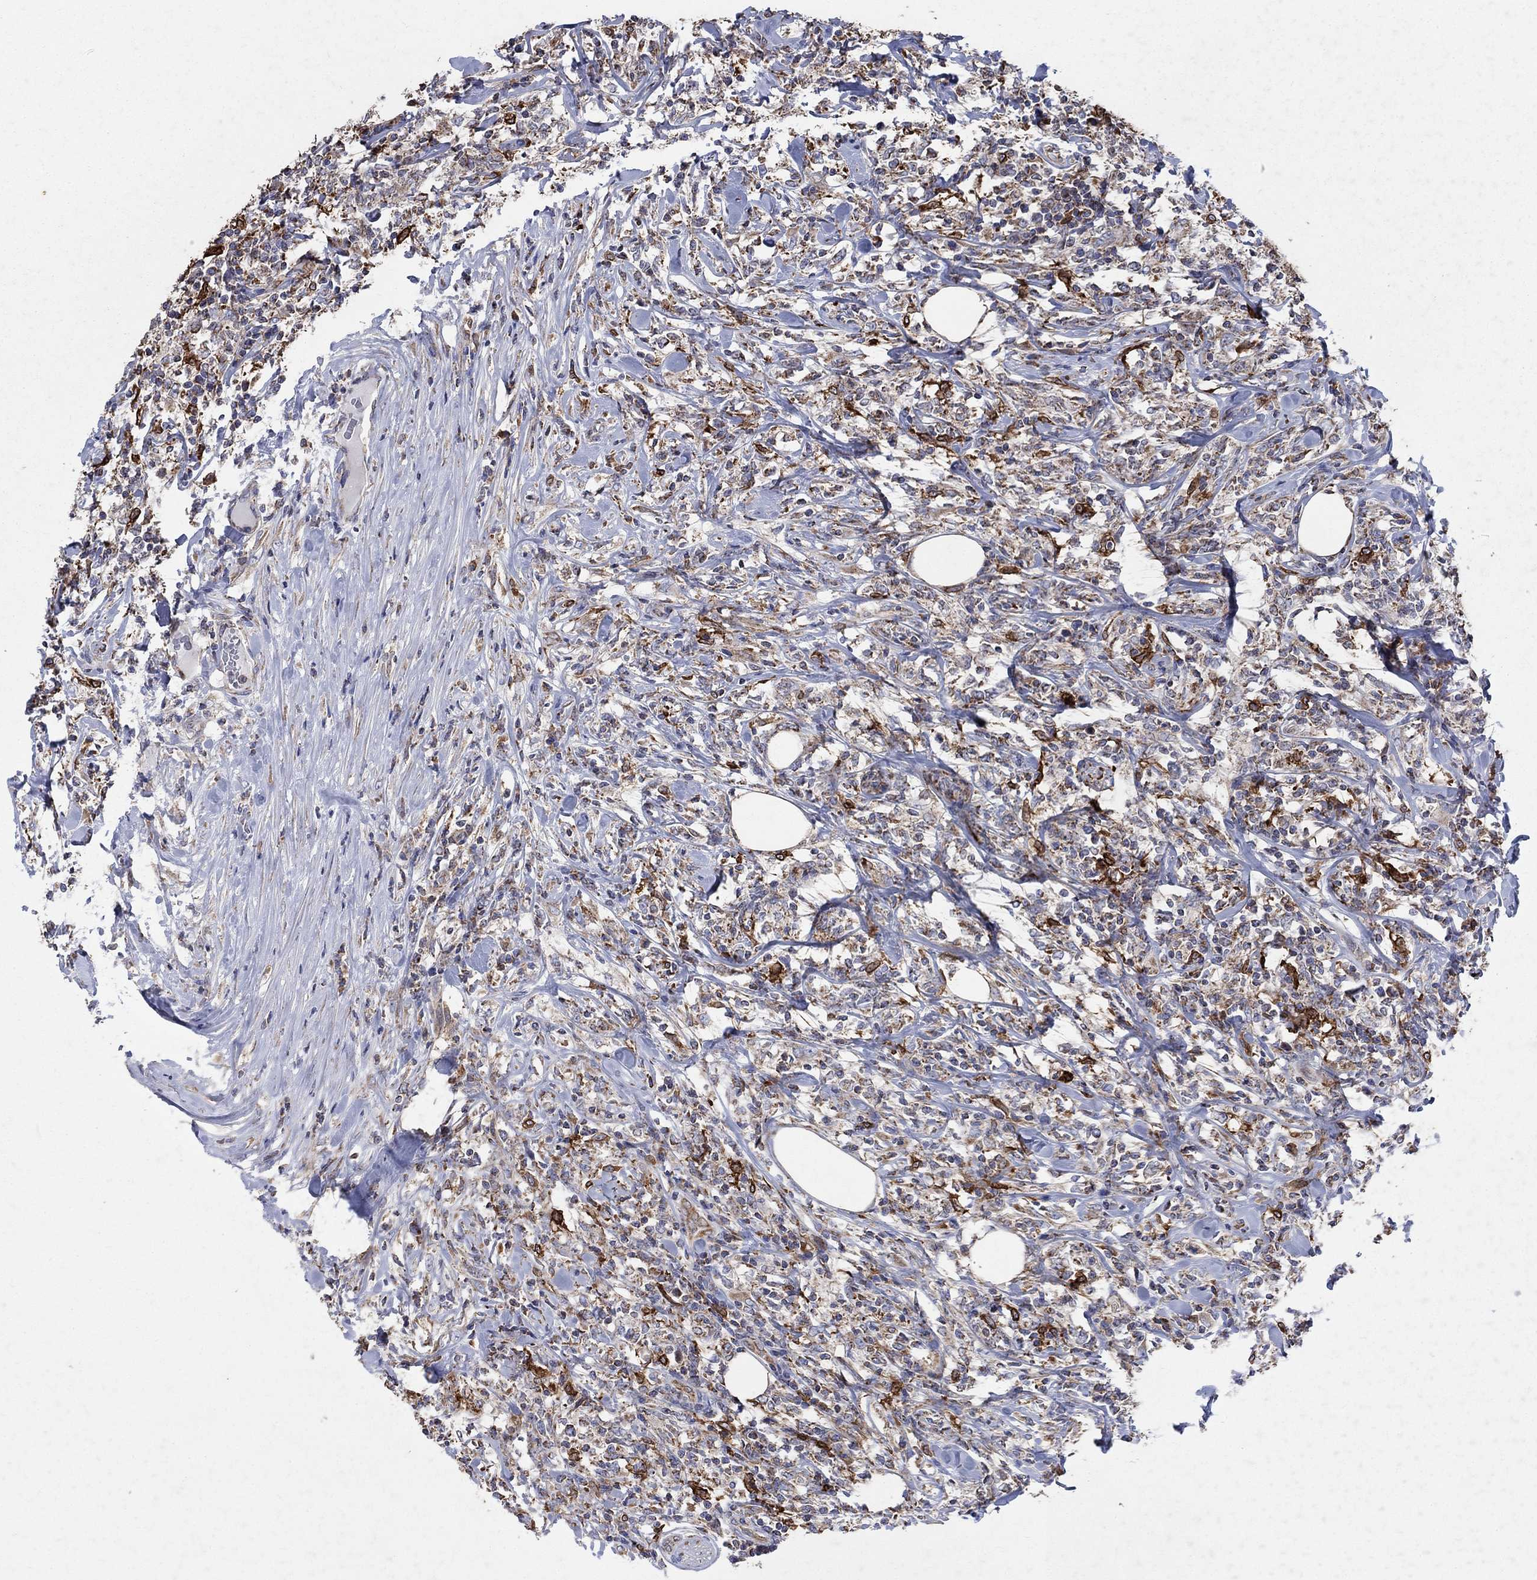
{"staining": {"intensity": "strong", "quantity": "25%-75%", "location": "cytoplasmic/membranous"}, "tissue": "lymphoma", "cell_type": "Tumor cells", "image_type": "cancer", "snomed": [{"axis": "morphology", "description": "Malignant lymphoma, non-Hodgkin's type, High grade"}, {"axis": "topography", "description": "Lymph node"}], "caption": "This is an image of immunohistochemistry staining of lymphoma, which shows strong expression in the cytoplasmic/membranous of tumor cells.", "gene": "NCEH1", "patient": {"sex": "female", "age": 84}}